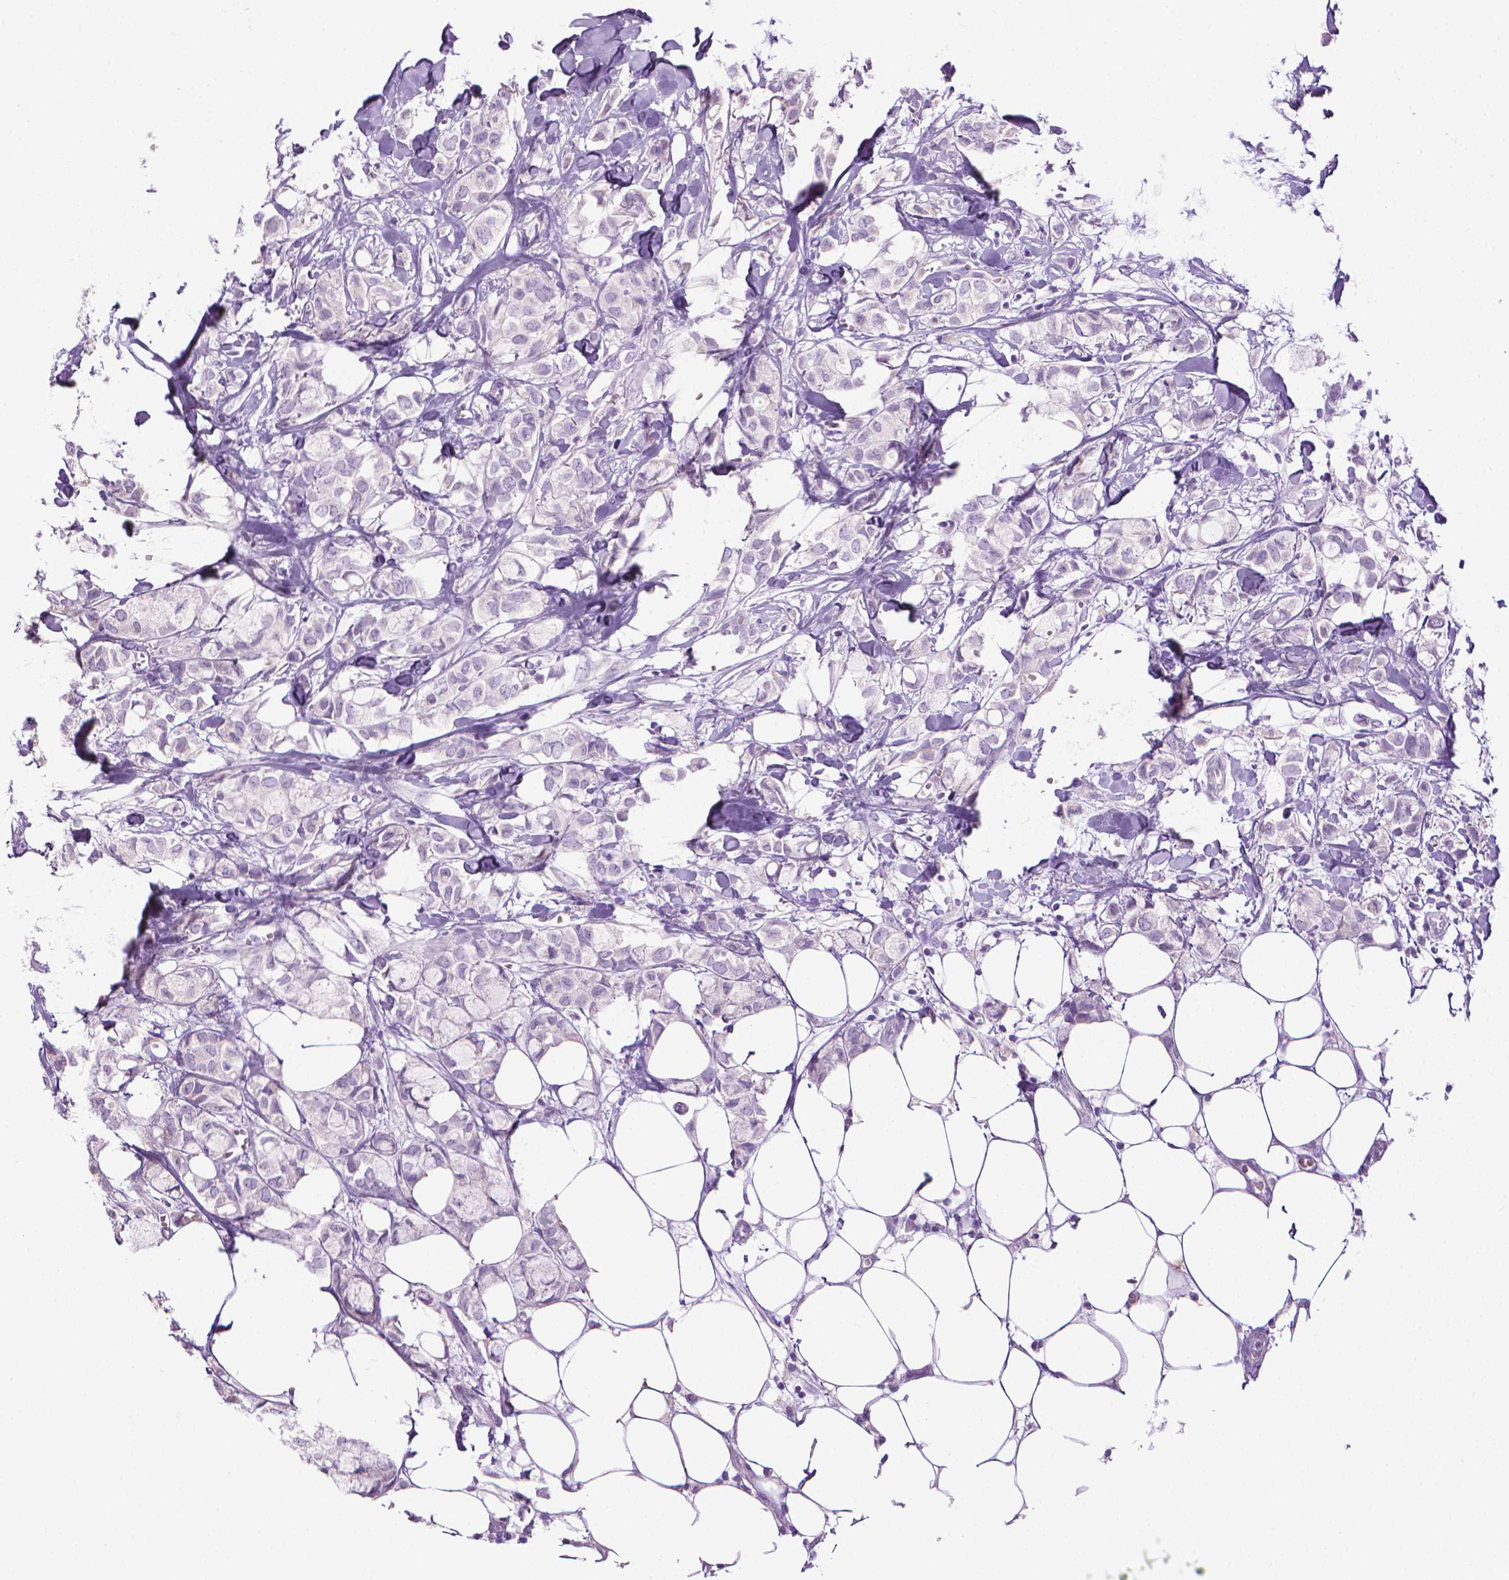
{"staining": {"intensity": "negative", "quantity": "none", "location": "none"}, "tissue": "breast cancer", "cell_type": "Tumor cells", "image_type": "cancer", "snomed": [{"axis": "morphology", "description": "Duct carcinoma"}, {"axis": "topography", "description": "Breast"}], "caption": "Immunohistochemistry (IHC) image of neoplastic tissue: human breast intraductal carcinoma stained with DAB (3,3'-diaminobenzidine) displays no significant protein expression in tumor cells.", "gene": "DNAI7", "patient": {"sex": "female", "age": 85}}